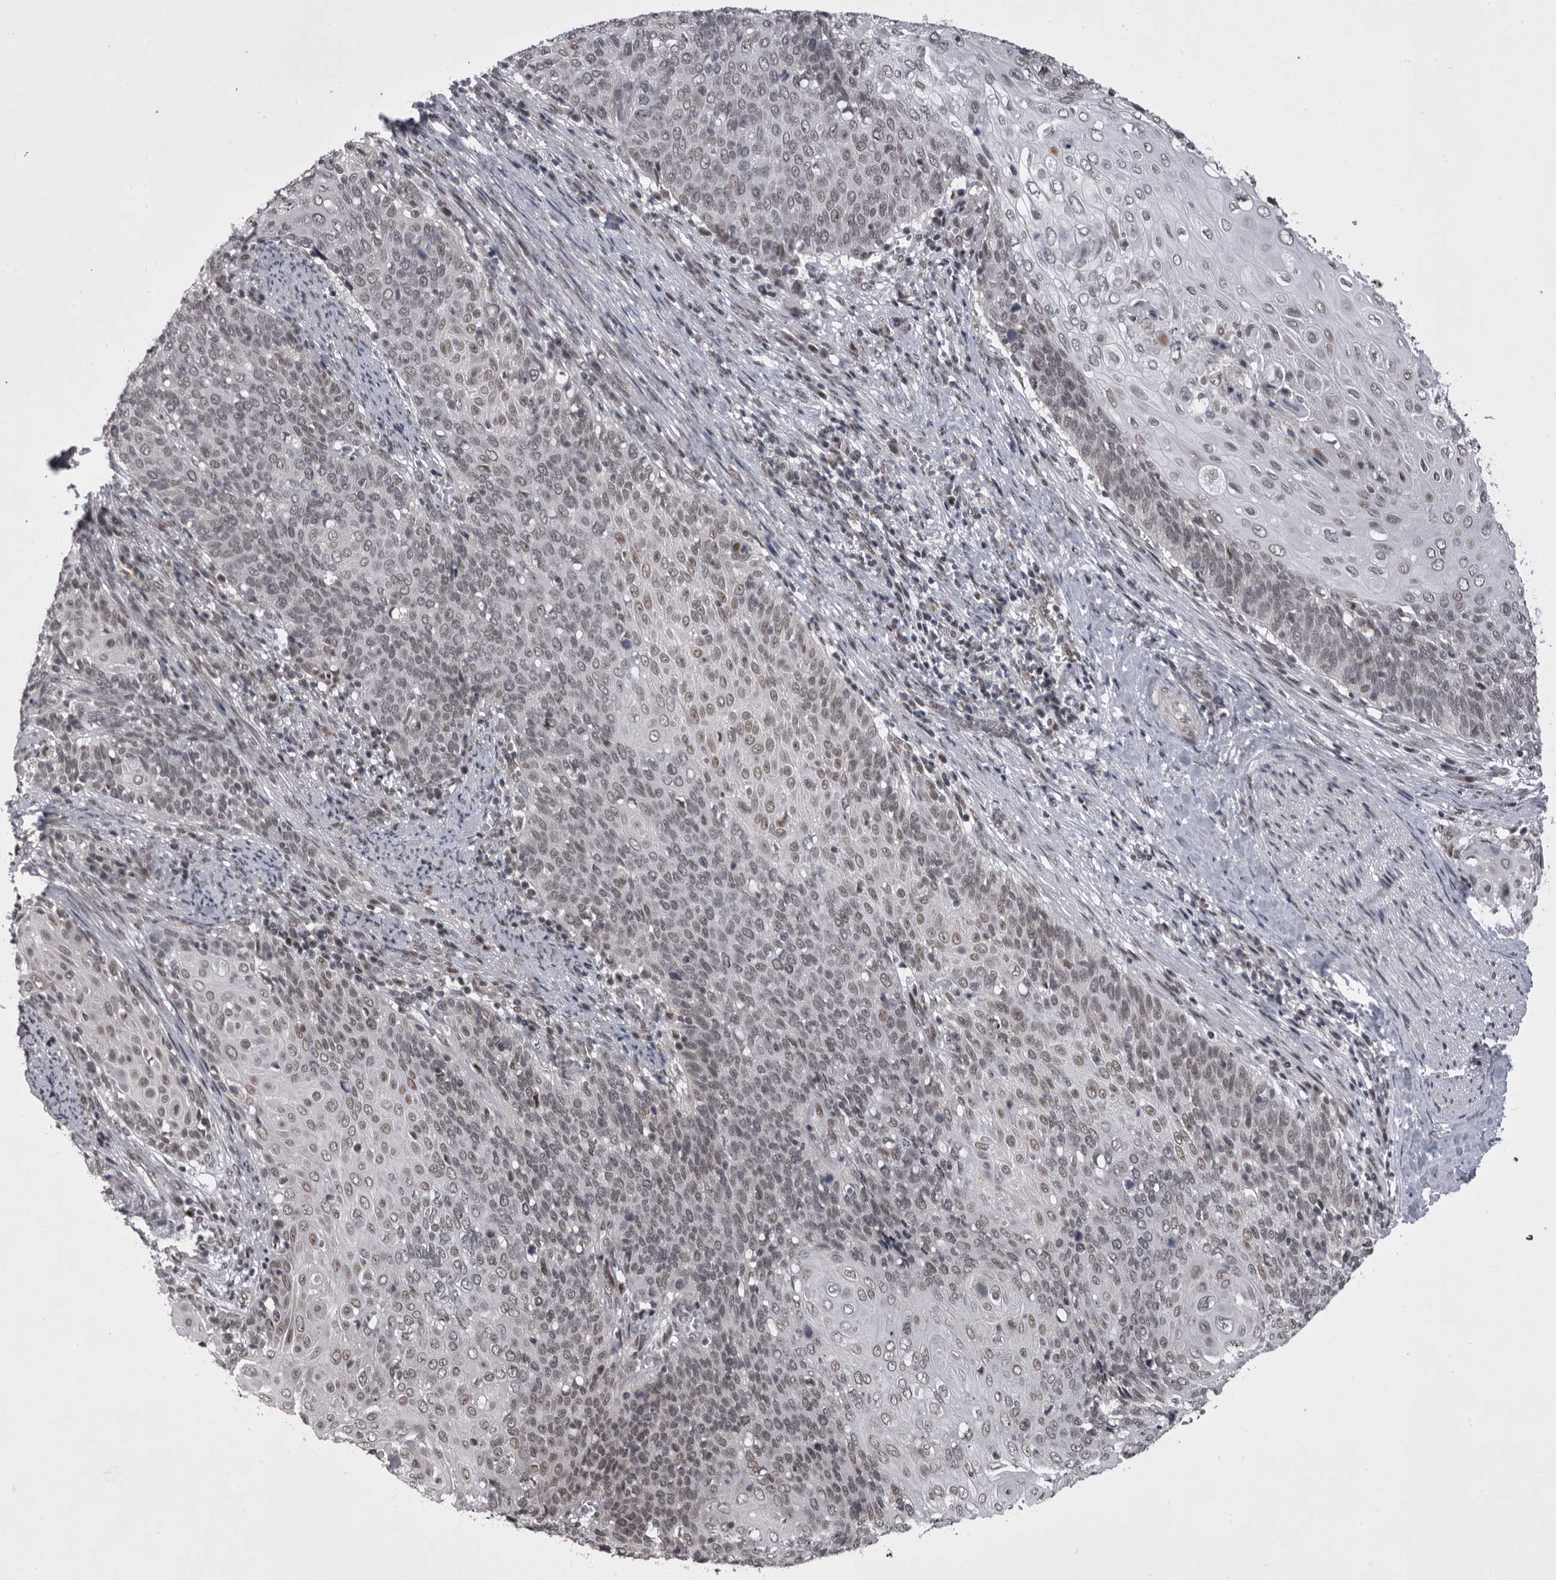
{"staining": {"intensity": "weak", "quantity": "<25%", "location": "nuclear"}, "tissue": "cervical cancer", "cell_type": "Tumor cells", "image_type": "cancer", "snomed": [{"axis": "morphology", "description": "Squamous cell carcinoma, NOS"}, {"axis": "topography", "description": "Cervix"}], "caption": "Immunohistochemical staining of cervical cancer displays no significant positivity in tumor cells.", "gene": "PRPF3", "patient": {"sex": "female", "age": 39}}